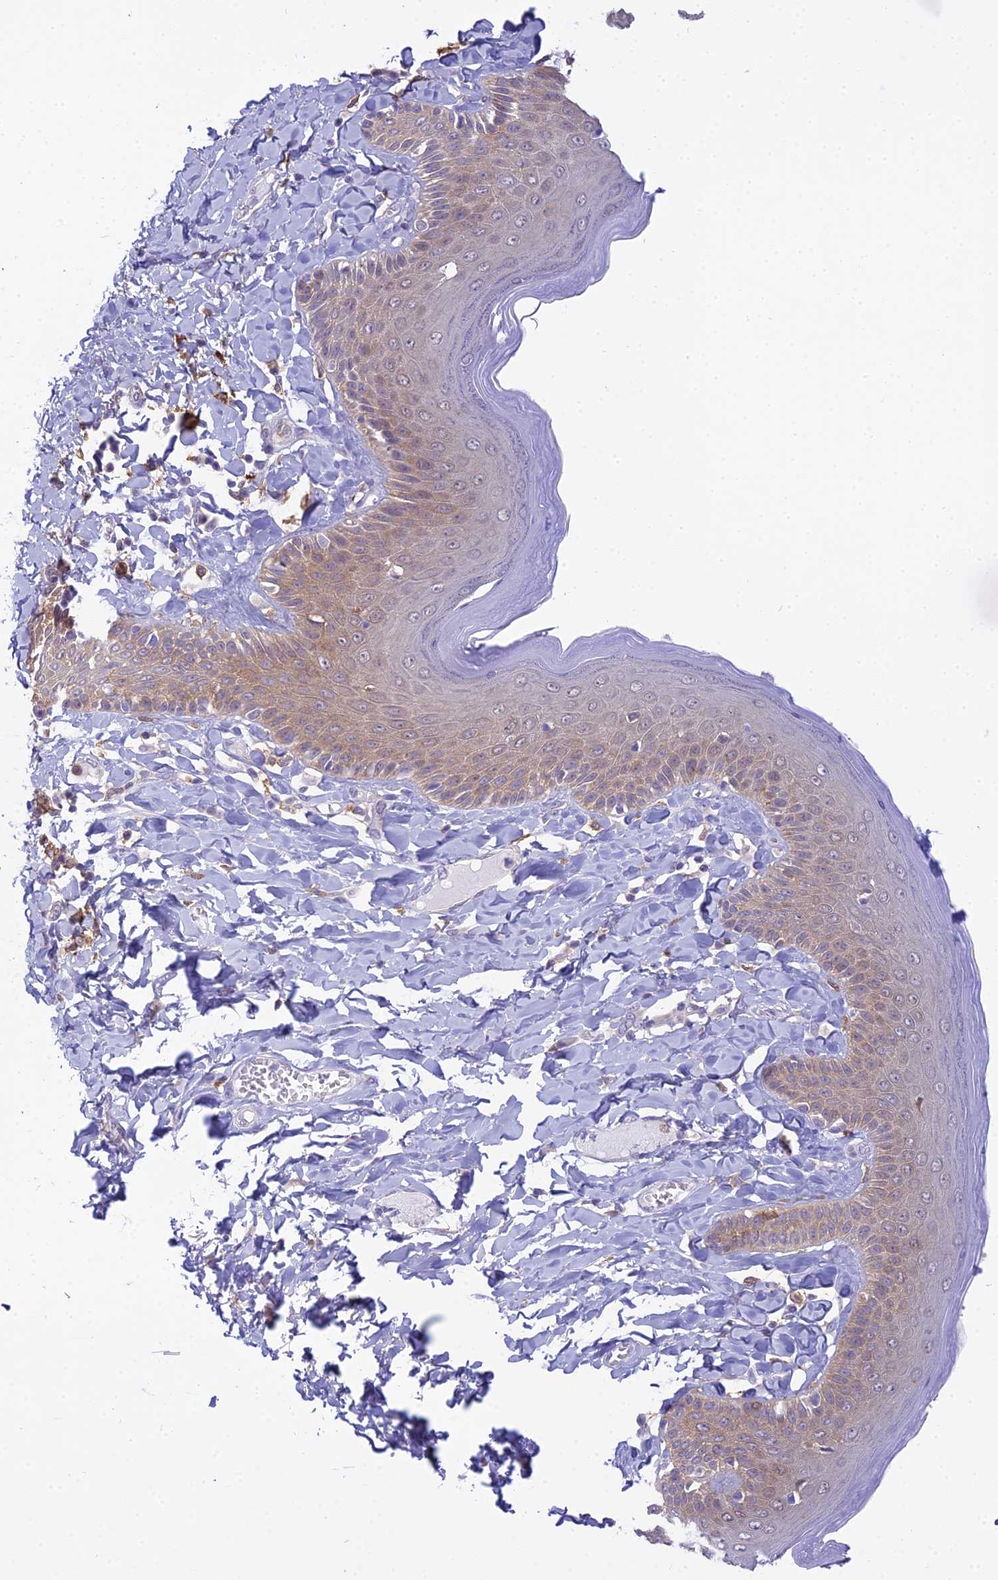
{"staining": {"intensity": "weak", "quantity": "25%-75%", "location": "cytoplasmic/membranous"}, "tissue": "skin", "cell_type": "Epidermal cells", "image_type": "normal", "snomed": [{"axis": "morphology", "description": "Normal tissue, NOS"}, {"axis": "topography", "description": "Anal"}], "caption": "Immunohistochemistry (IHC) histopathology image of unremarkable skin stained for a protein (brown), which demonstrates low levels of weak cytoplasmic/membranous positivity in approximately 25%-75% of epidermal cells.", "gene": "UBE2G1", "patient": {"sex": "male", "age": 69}}